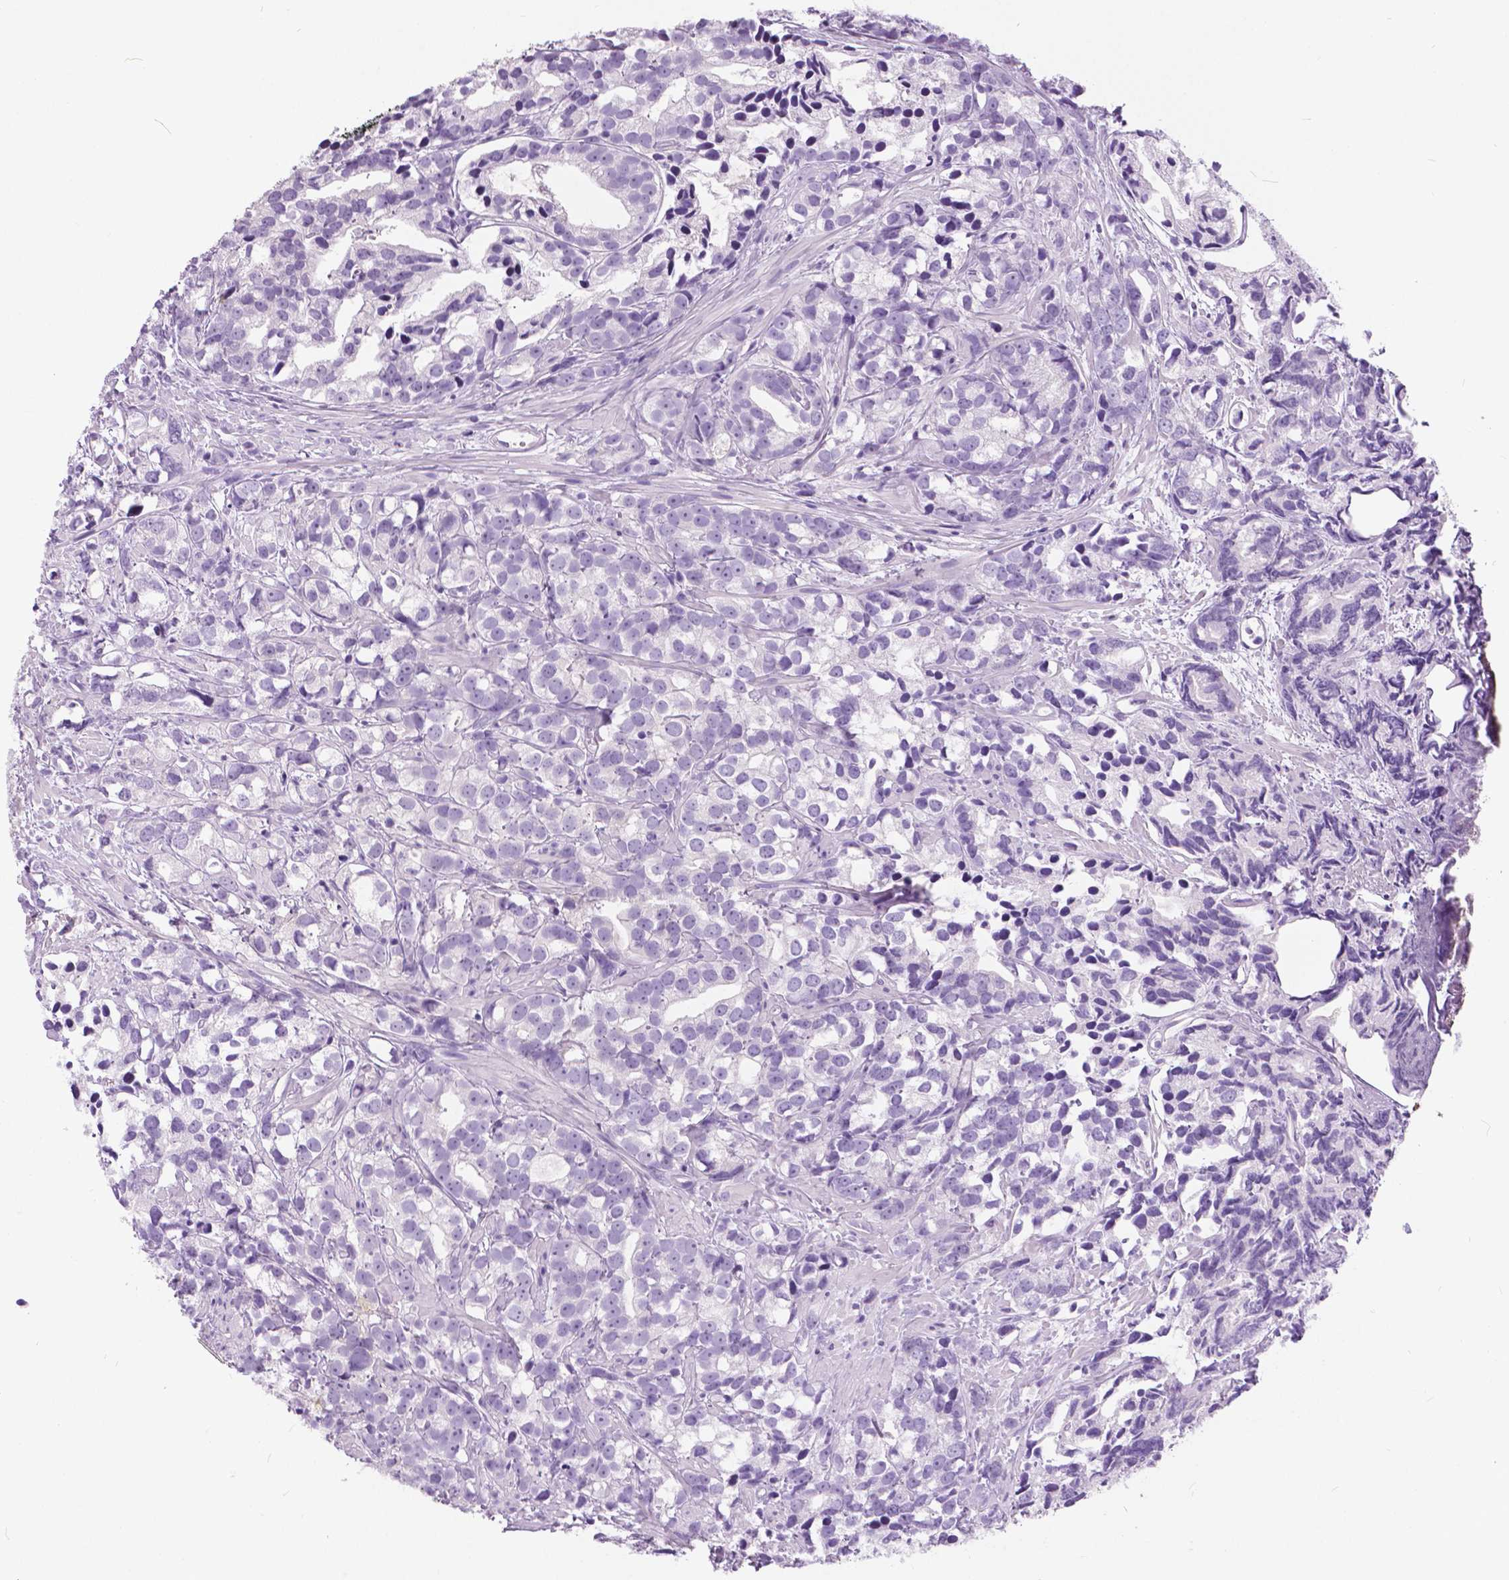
{"staining": {"intensity": "negative", "quantity": "none", "location": "none"}, "tissue": "prostate cancer", "cell_type": "Tumor cells", "image_type": "cancer", "snomed": [{"axis": "morphology", "description": "Adenocarcinoma, High grade"}, {"axis": "topography", "description": "Prostate"}], "caption": "Immunohistochemistry photomicrograph of neoplastic tissue: prostate cancer (high-grade adenocarcinoma) stained with DAB displays no significant protein expression in tumor cells.", "gene": "TP53TG5", "patient": {"sex": "male", "age": 79}}